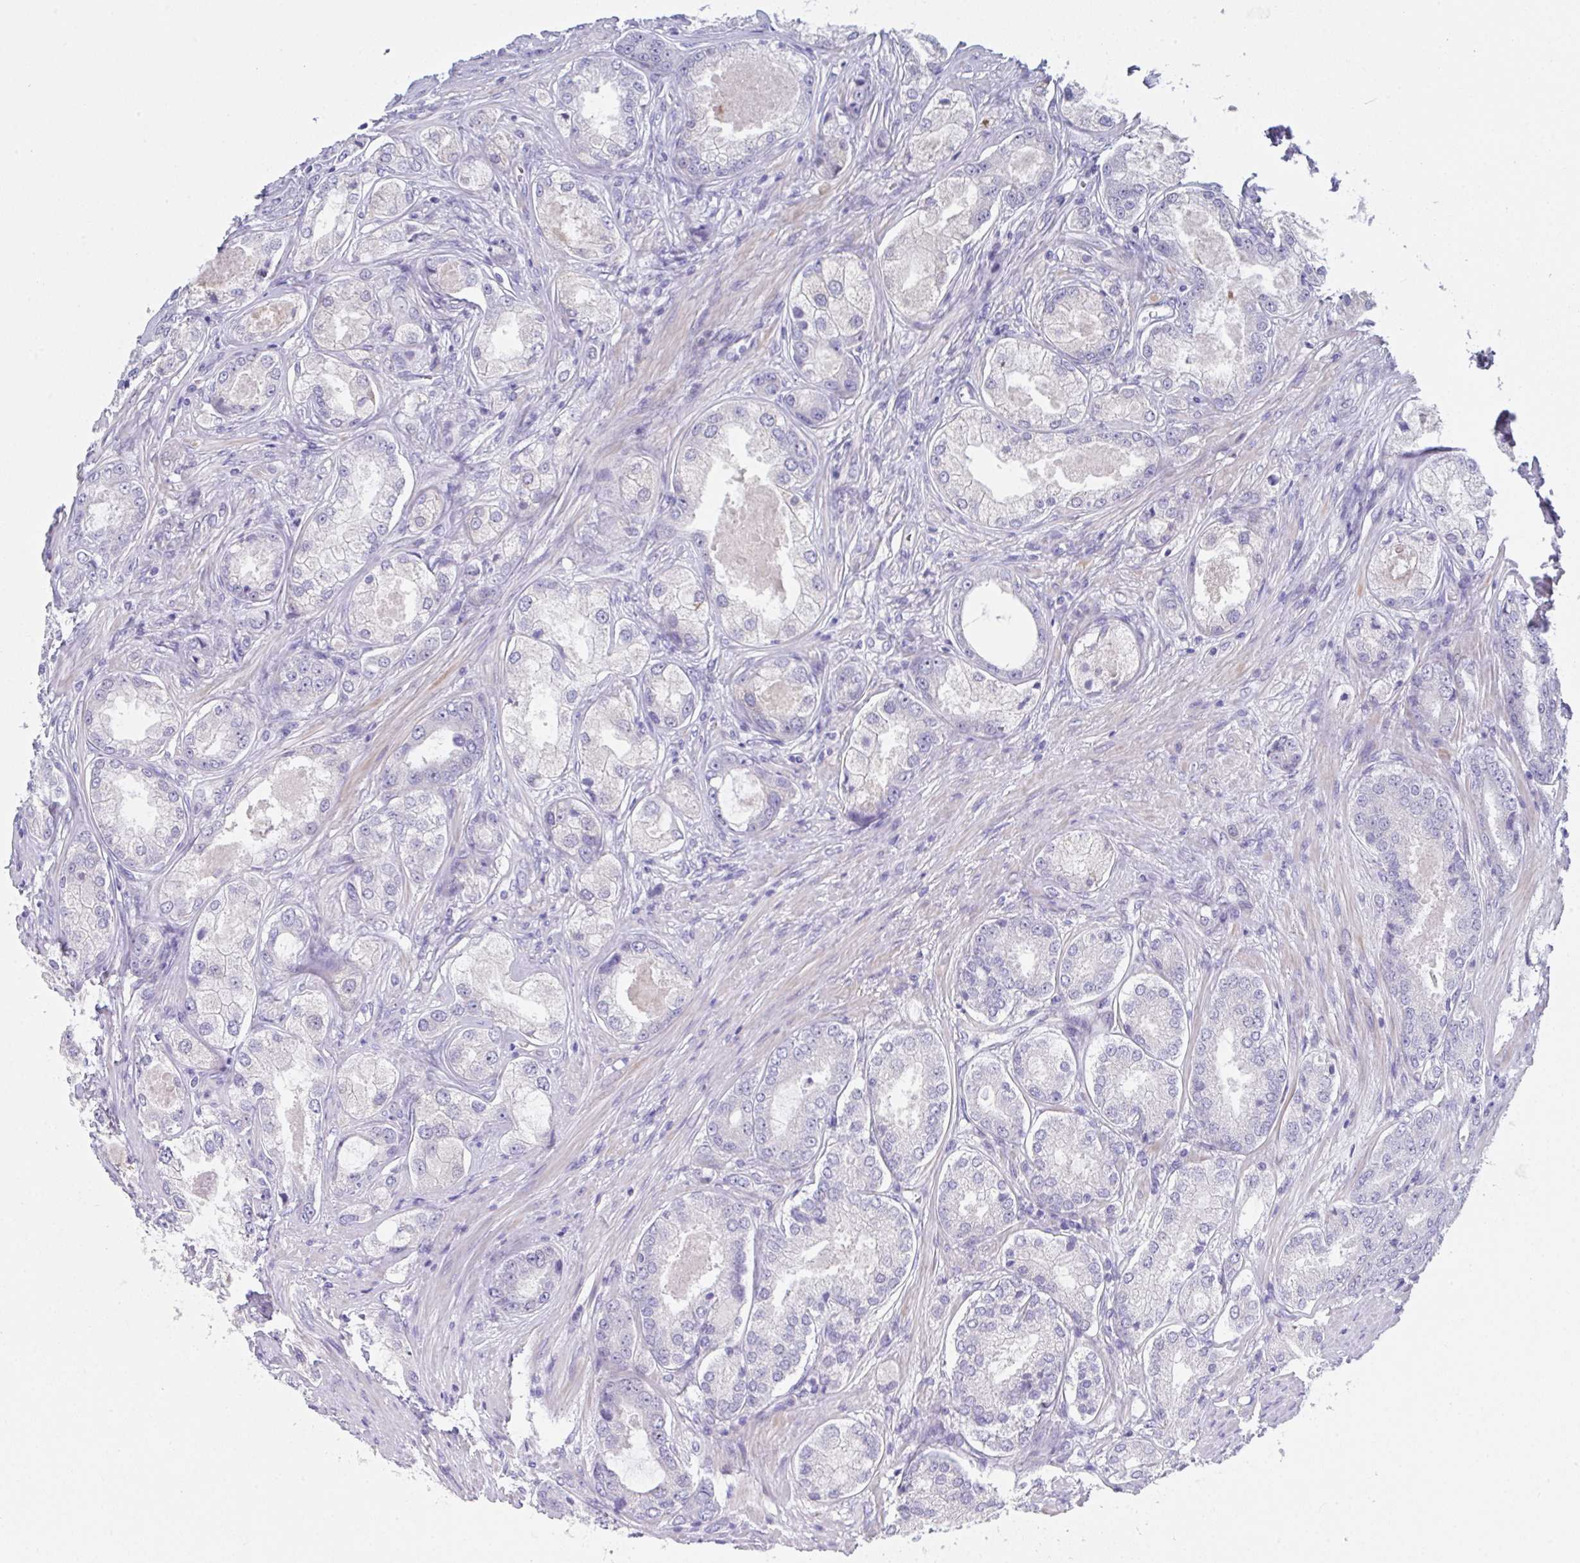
{"staining": {"intensity": "negative", "quantity": "none", "location": "none"}, "tissue": "prostate cancer", "cell_type": "Tumor cells", "image_type": "cancer", "snomed": [{"axis": "morphology", "description": "Adenocarcinoma, Low grade"}, {"axis": "topography", "description": "Prostate"}], "caption": "This is a photomicrograph of immunohistochemistry (IHC) staining of prostate cancer (adenocarcinoma (low-grade)), which shows no positivity in tumor cells.", "gene": "FBXO47", "patient": {"sex": "male", "age": 68}}